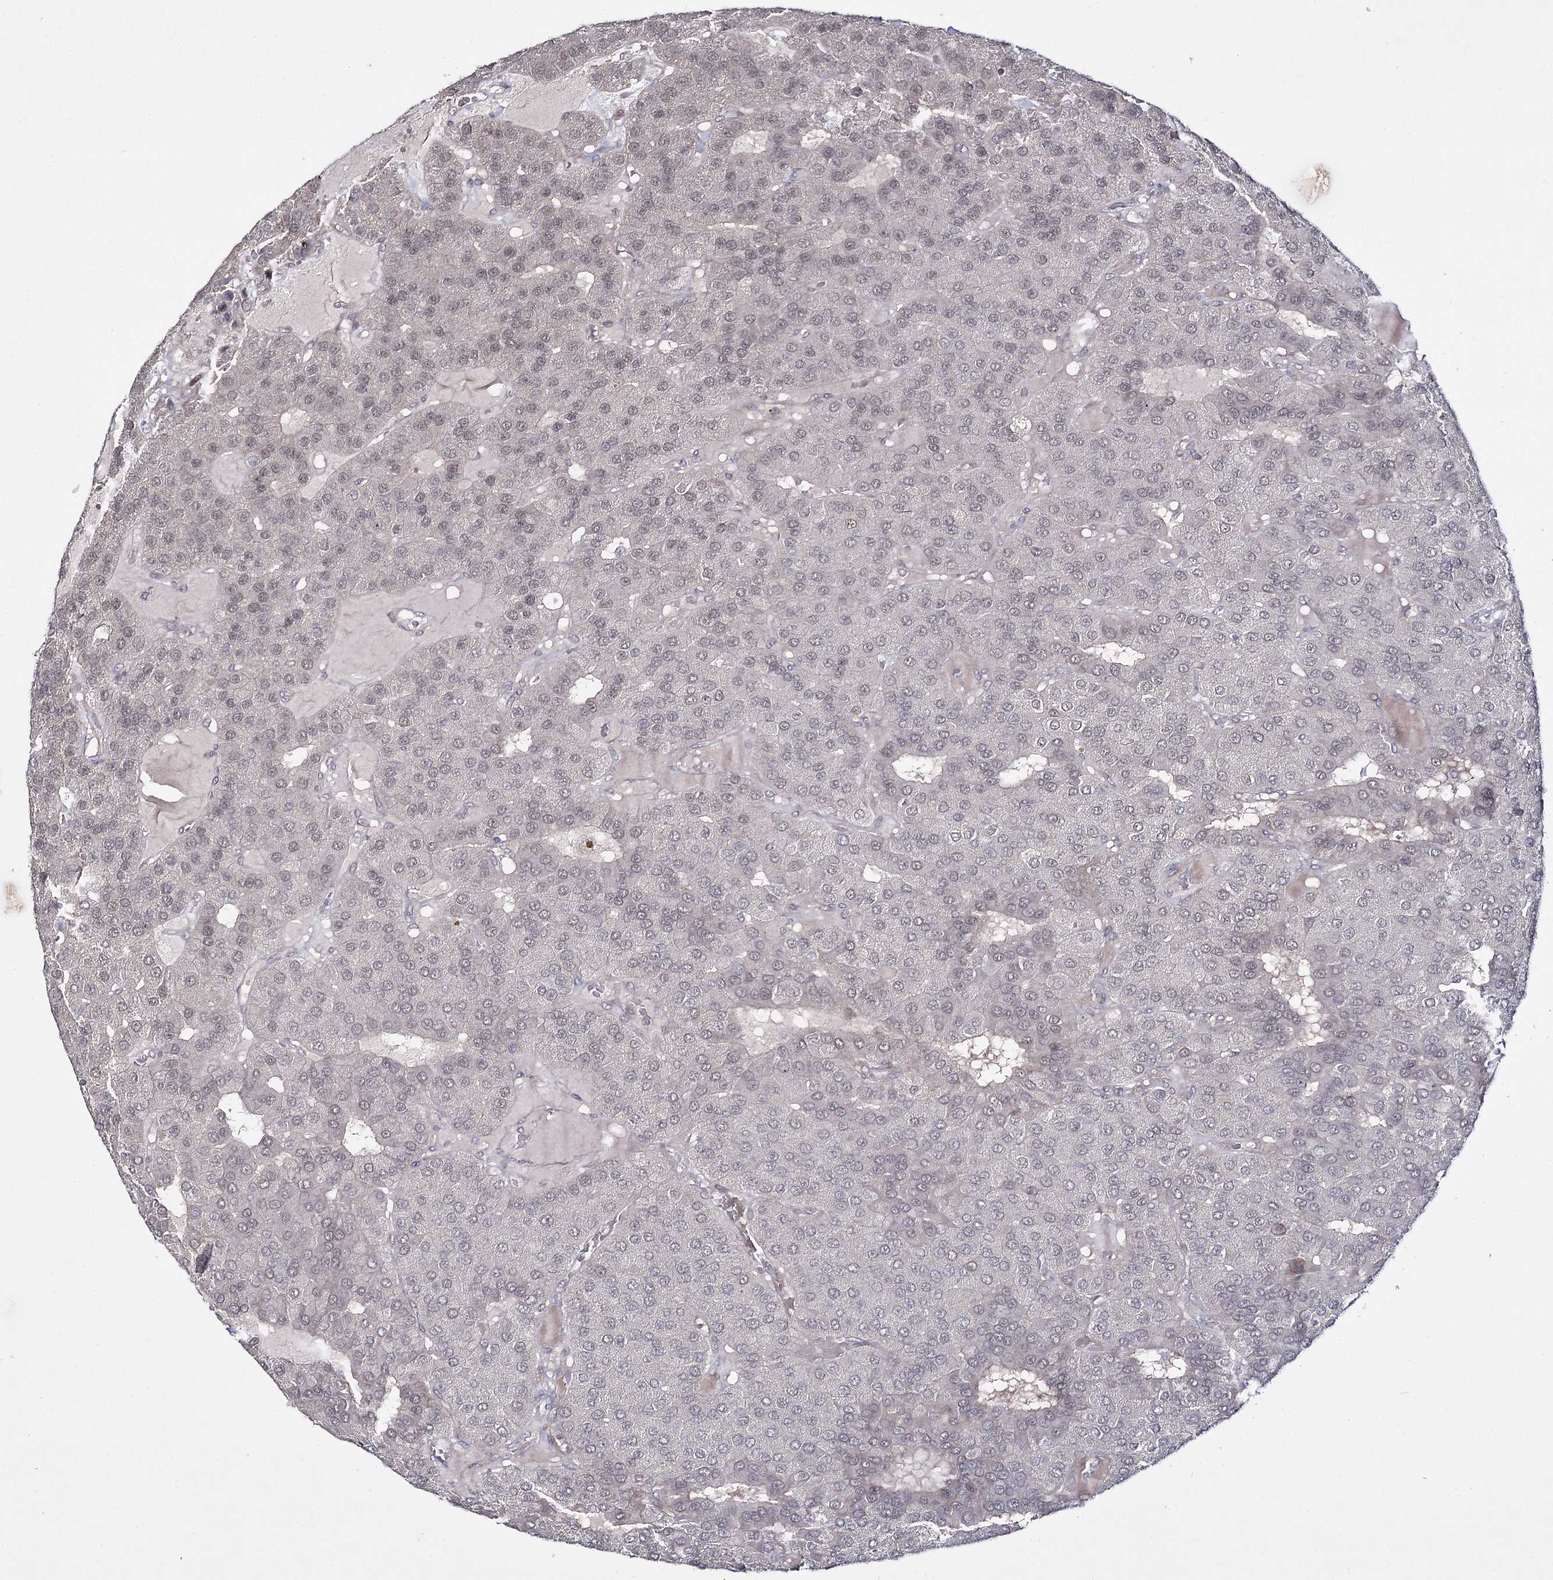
{"staining": {"intensity": "negative", "quantity": "none", "location": "none"}, "tissue": "parathyroid gland", "cell_type": "Glandular cells", "image_type": "normal", "snomed": [{"axis": "morphology", "description": "Normal tissue, NOS"}, {"axis": "morphology", "description": "Adenoma, NOS"}, {"axis": "topography", "description": "Parathyroid gland"}], "caption": "Photomicrograph shows no significant protein expression in glandular cells of normal parathyroid gland. (DAB IHC with hematoxylin counter stain).", "gene": "HOXC11", "patient": {"sex": "female", "age": 86}}